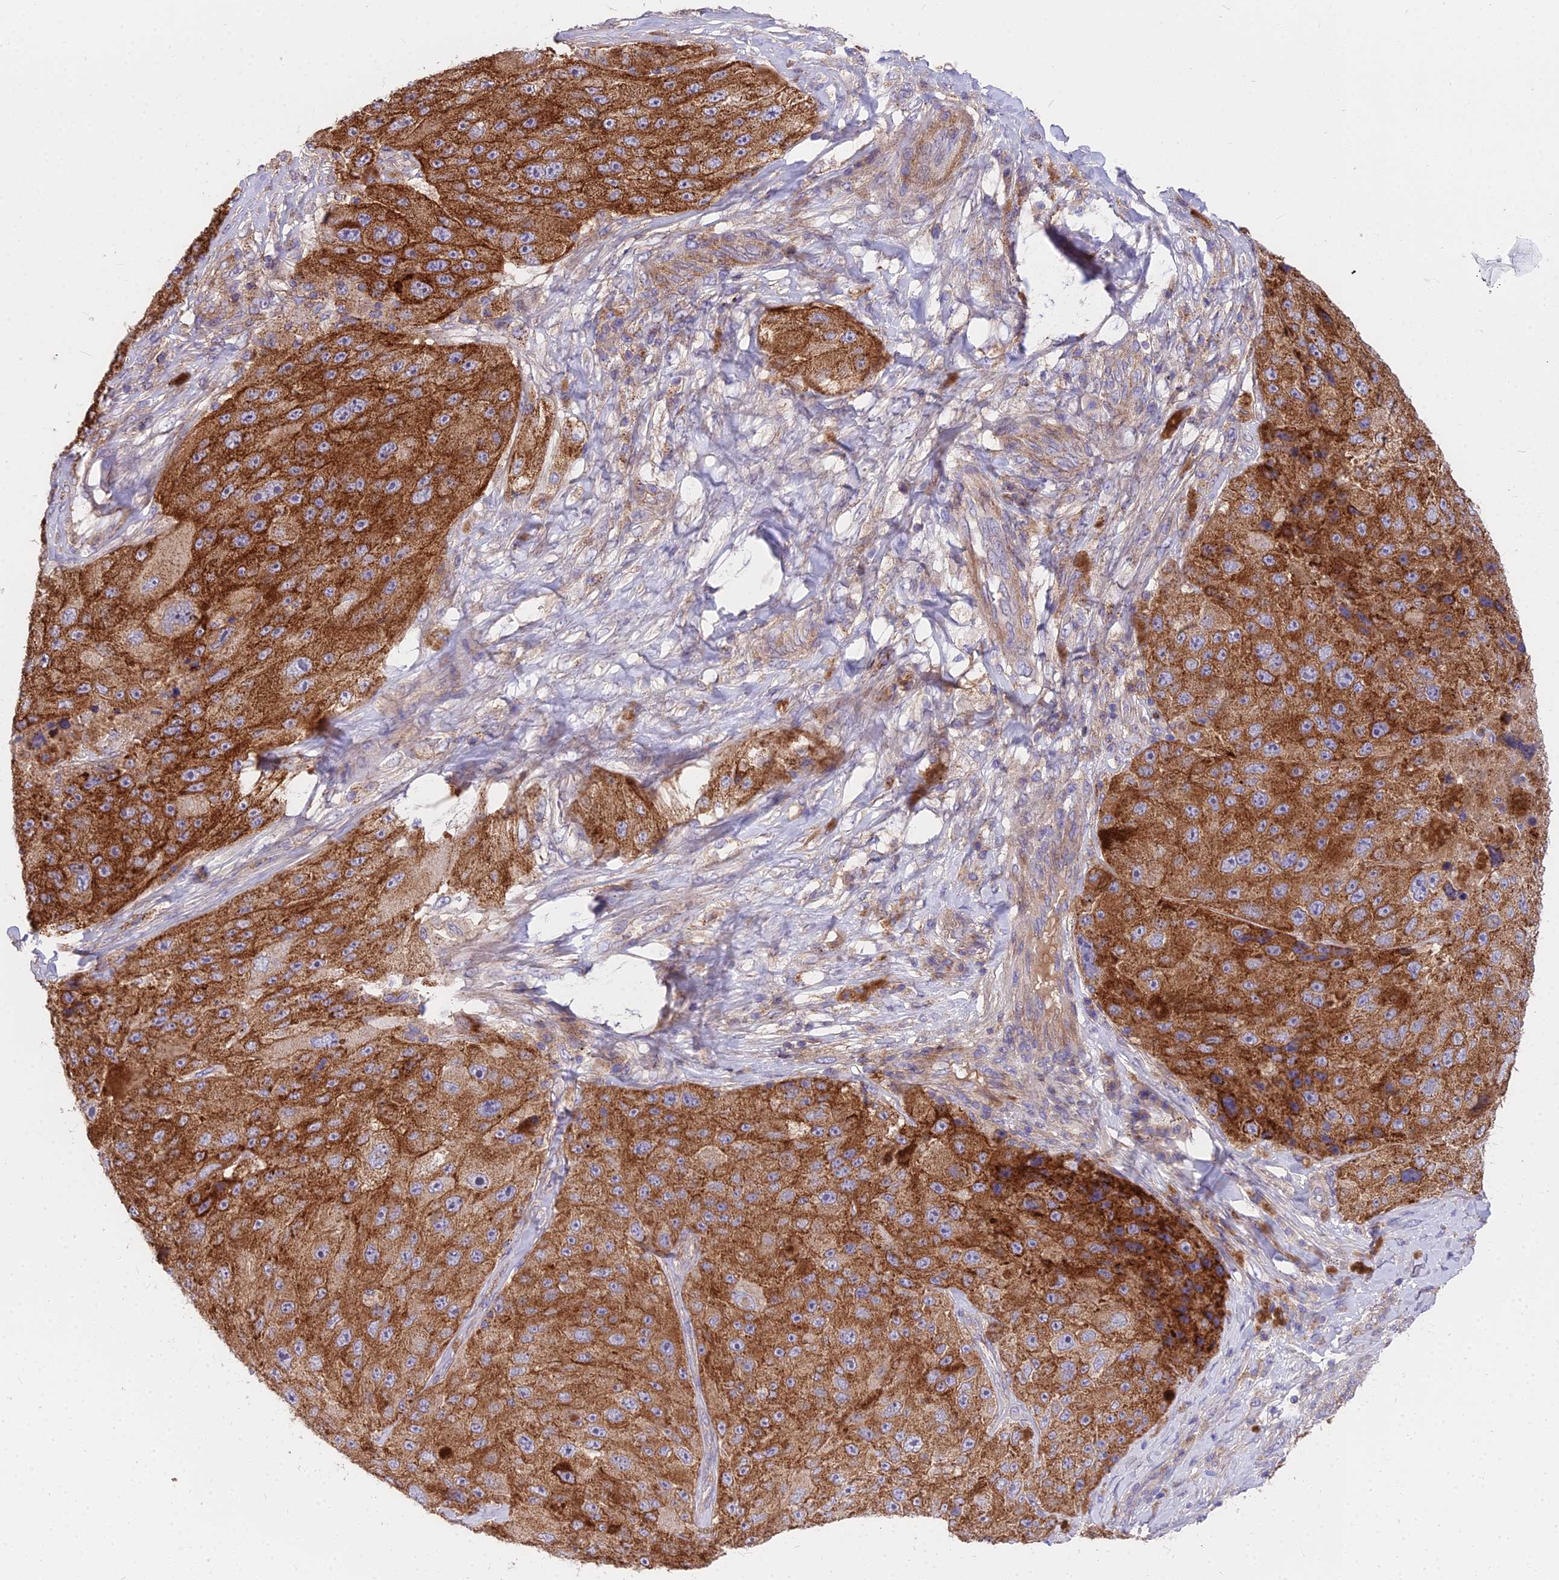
{"staining": {"intensity": "strong", "quantity": ">75%", "location": "cytoplasmic/membranous"}, "tissue": "melanoma", "cell_type": "Tumor cells", "image_type": "cancer", "snomed": [{"axis": "morphology", "description": "Malignant melanoma, Metastatic site"}, {"axis": "topography", "description": "Lymph node"}], "caption": "Immunohistochemistry (IHC) histopathology image of malignant melanoma (metastatic site) stained for a protein (brown), which displays high levels of strong cytoplasmic/membranous expression in about >75% of tumor cells.", "gene": "FRMPD1", "patient": {"sex": "male", "age": 62}}